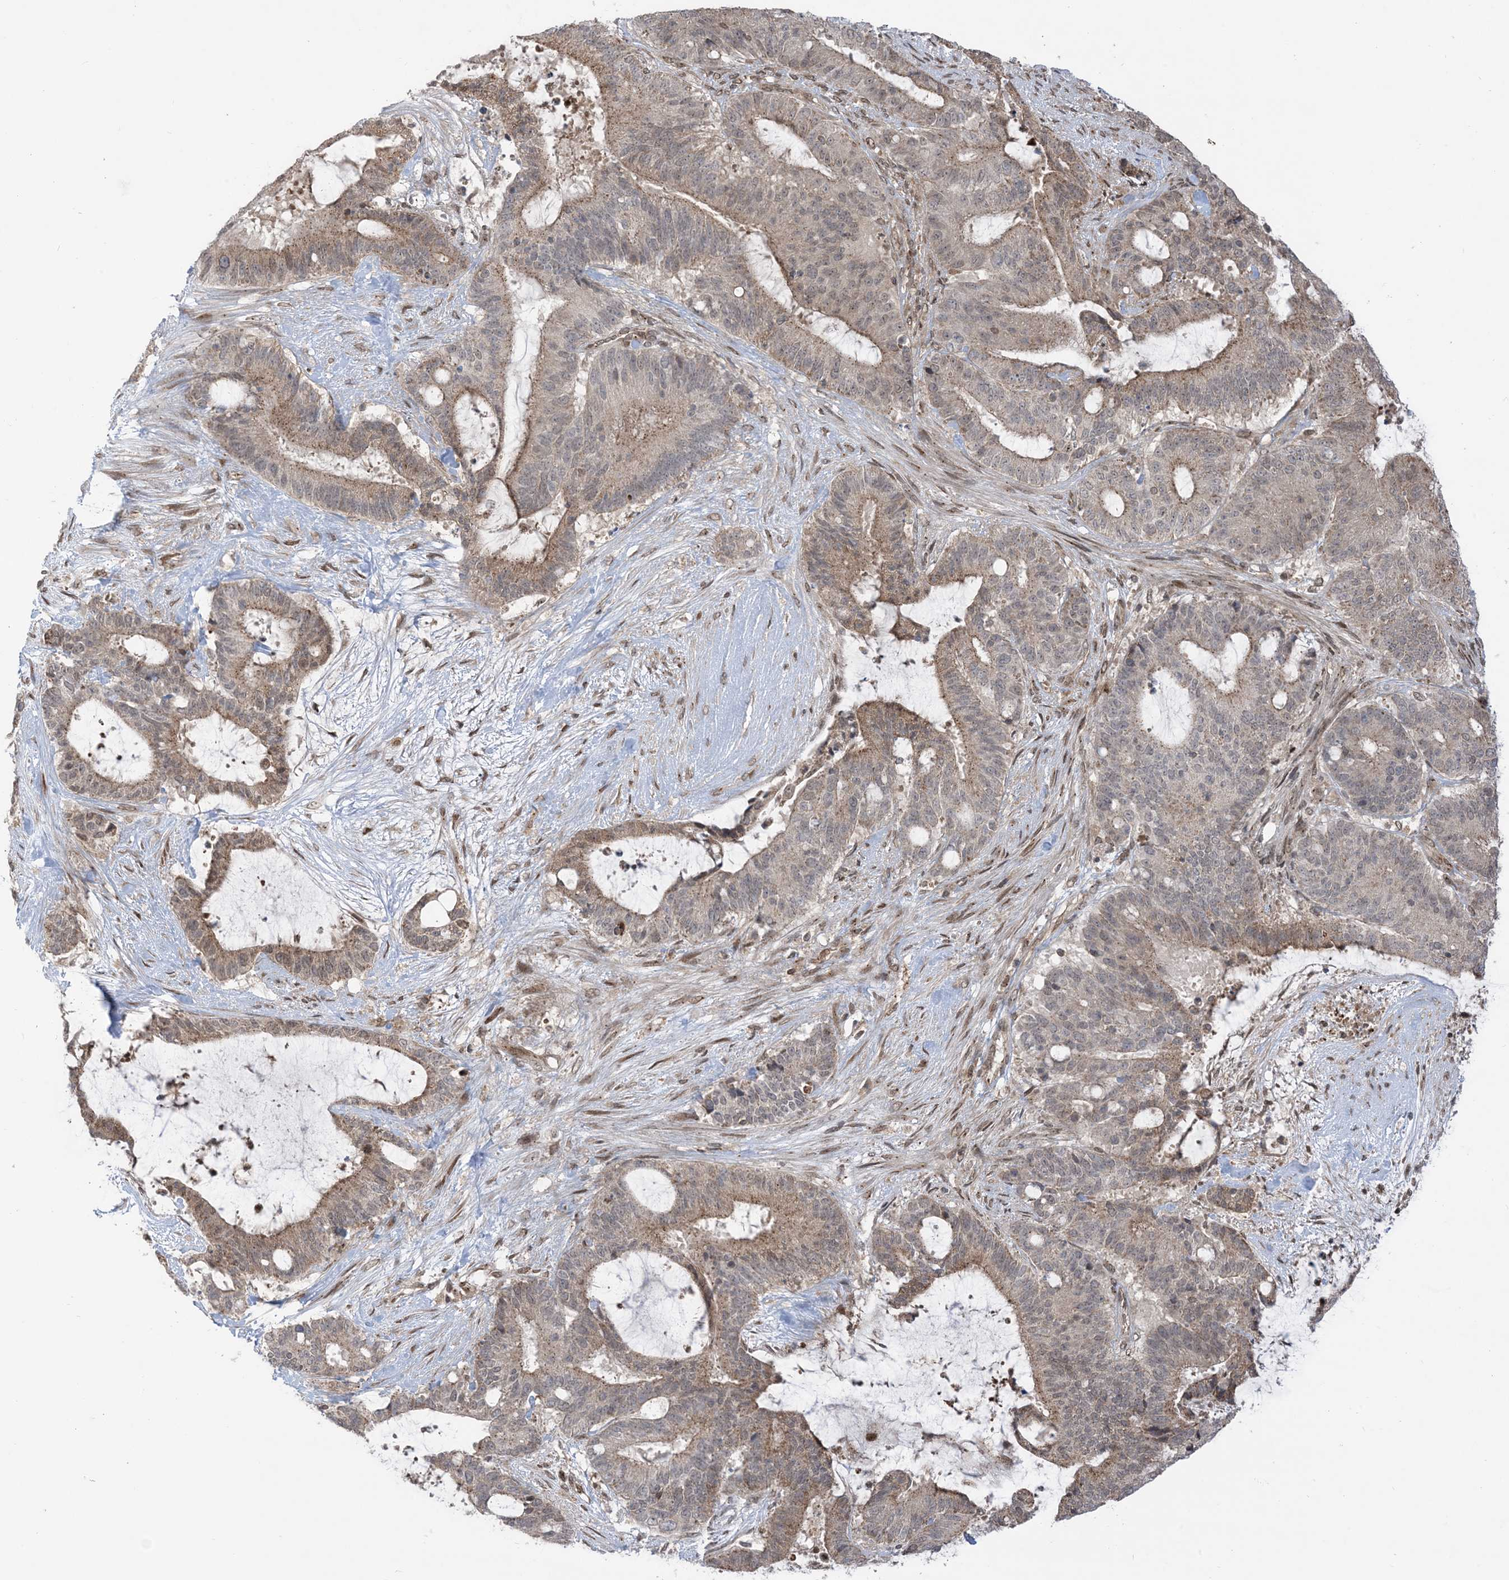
{"staining": {"intensity": "weak", "quantity": "25%-75%", "location": "cytoplasmic/membranous,nuclear"}, "tissue": "liver cancer", "cell_type": "Tumor cells", "image_type": "cancer", "snomed": [{"axis": "morphology", "description": "Normal tissue, NOS"}, {"axis": "morphology", "description": "Cholangiocarcinoma"}, {"axis": "topography", "description": "Liver"}, {"axis": "topography", "description": "Peripheral nerve tissue"}], "caption": "Human liver cancer (cholangiocarcinoma) stained for a protein (brown) reveals weak cytoplasmic/membranous and nuclear positive expression in approximately 25%-75% of tumor cells.", "gene": "CASP4", "patient": {"sex": "female", "age": 73}}